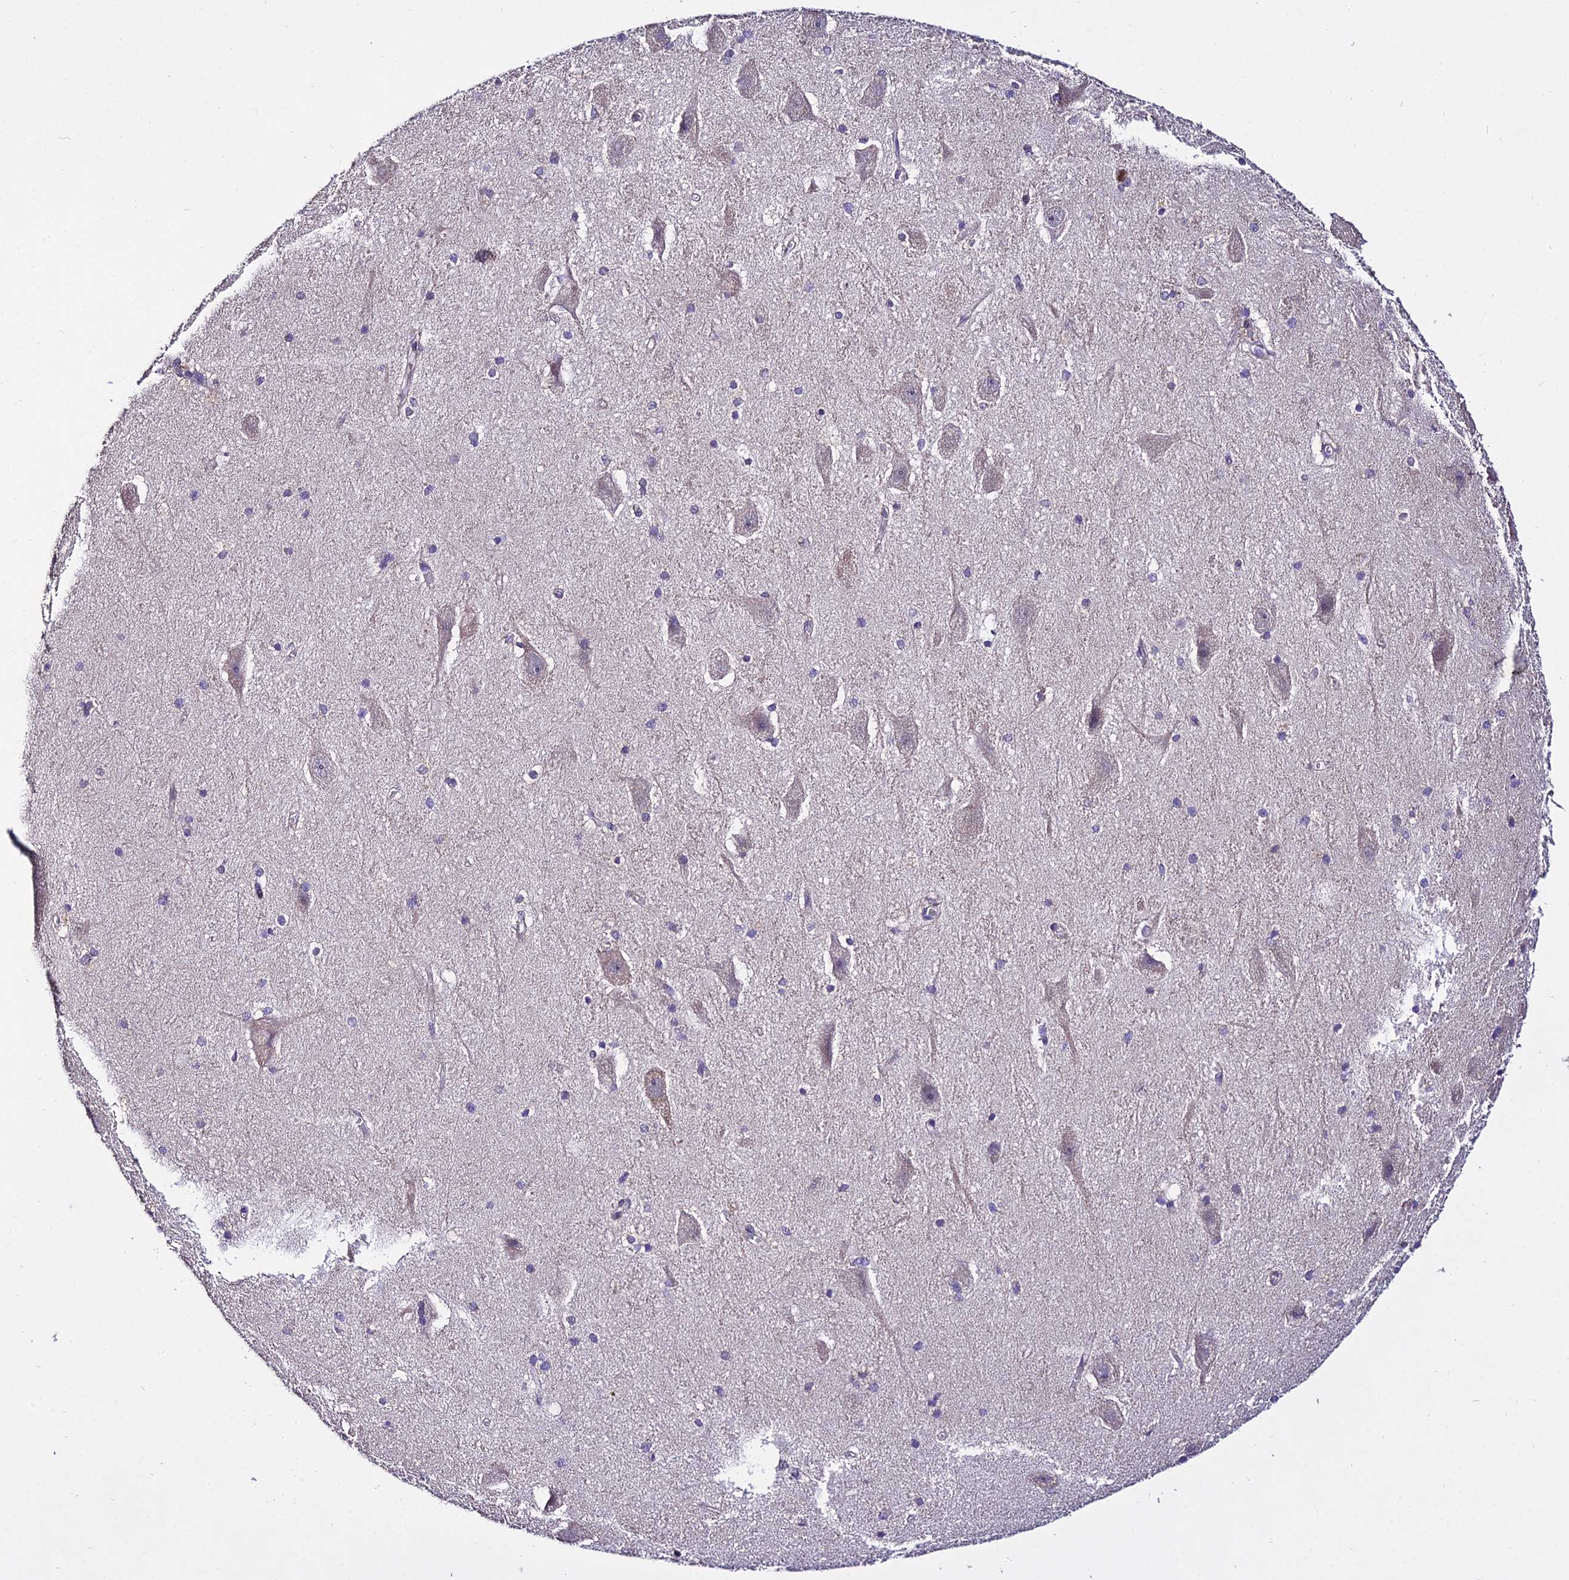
{"staining": {"intensity": "negative", "quantity": "none", "location": "none"}, "tissue": "hippocampus", "cell_type": "Glial cells", "image_type": "normal", "snomed": [{"axis": "morphology", "description": "Normal tissue, NOS"}, {"axis": "topography", "description": "Hippocampus"}], "caption": "Glial cells show no significant staining in benign hippocampus. (Stains: DAB IHC with hematoxylin counter stain, Microscopy: brightfield microscopy at high magnification).", "gene": "WDR5B", "patient": {"sex": "female", "age": 19}}